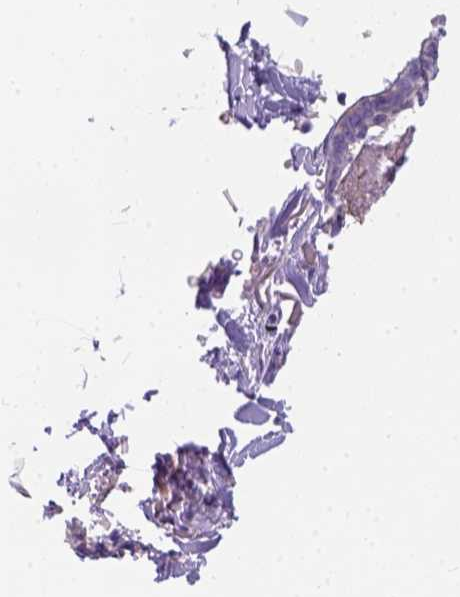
{"staining": {"intensity": "negative", "quantity": "none", "location": "none"}, "tissue": "skin cancer", "cell_type": "Tumor cells", "image_type": "cancer", "snomed": [{"axis": "morphology", "description": "Basal cell carcinoma"}, {"axis": "topography", "description": "Skin"}], "caption": "Immunohistochemical staining of human basal cell carcinoma (skin) demonstrates no significant expression in tumor cells. (DAB IHC visualized using brightfield microscopy, high magnification).", "gene": "PHF7", "patient": {"sex": "female", "age": 82}}